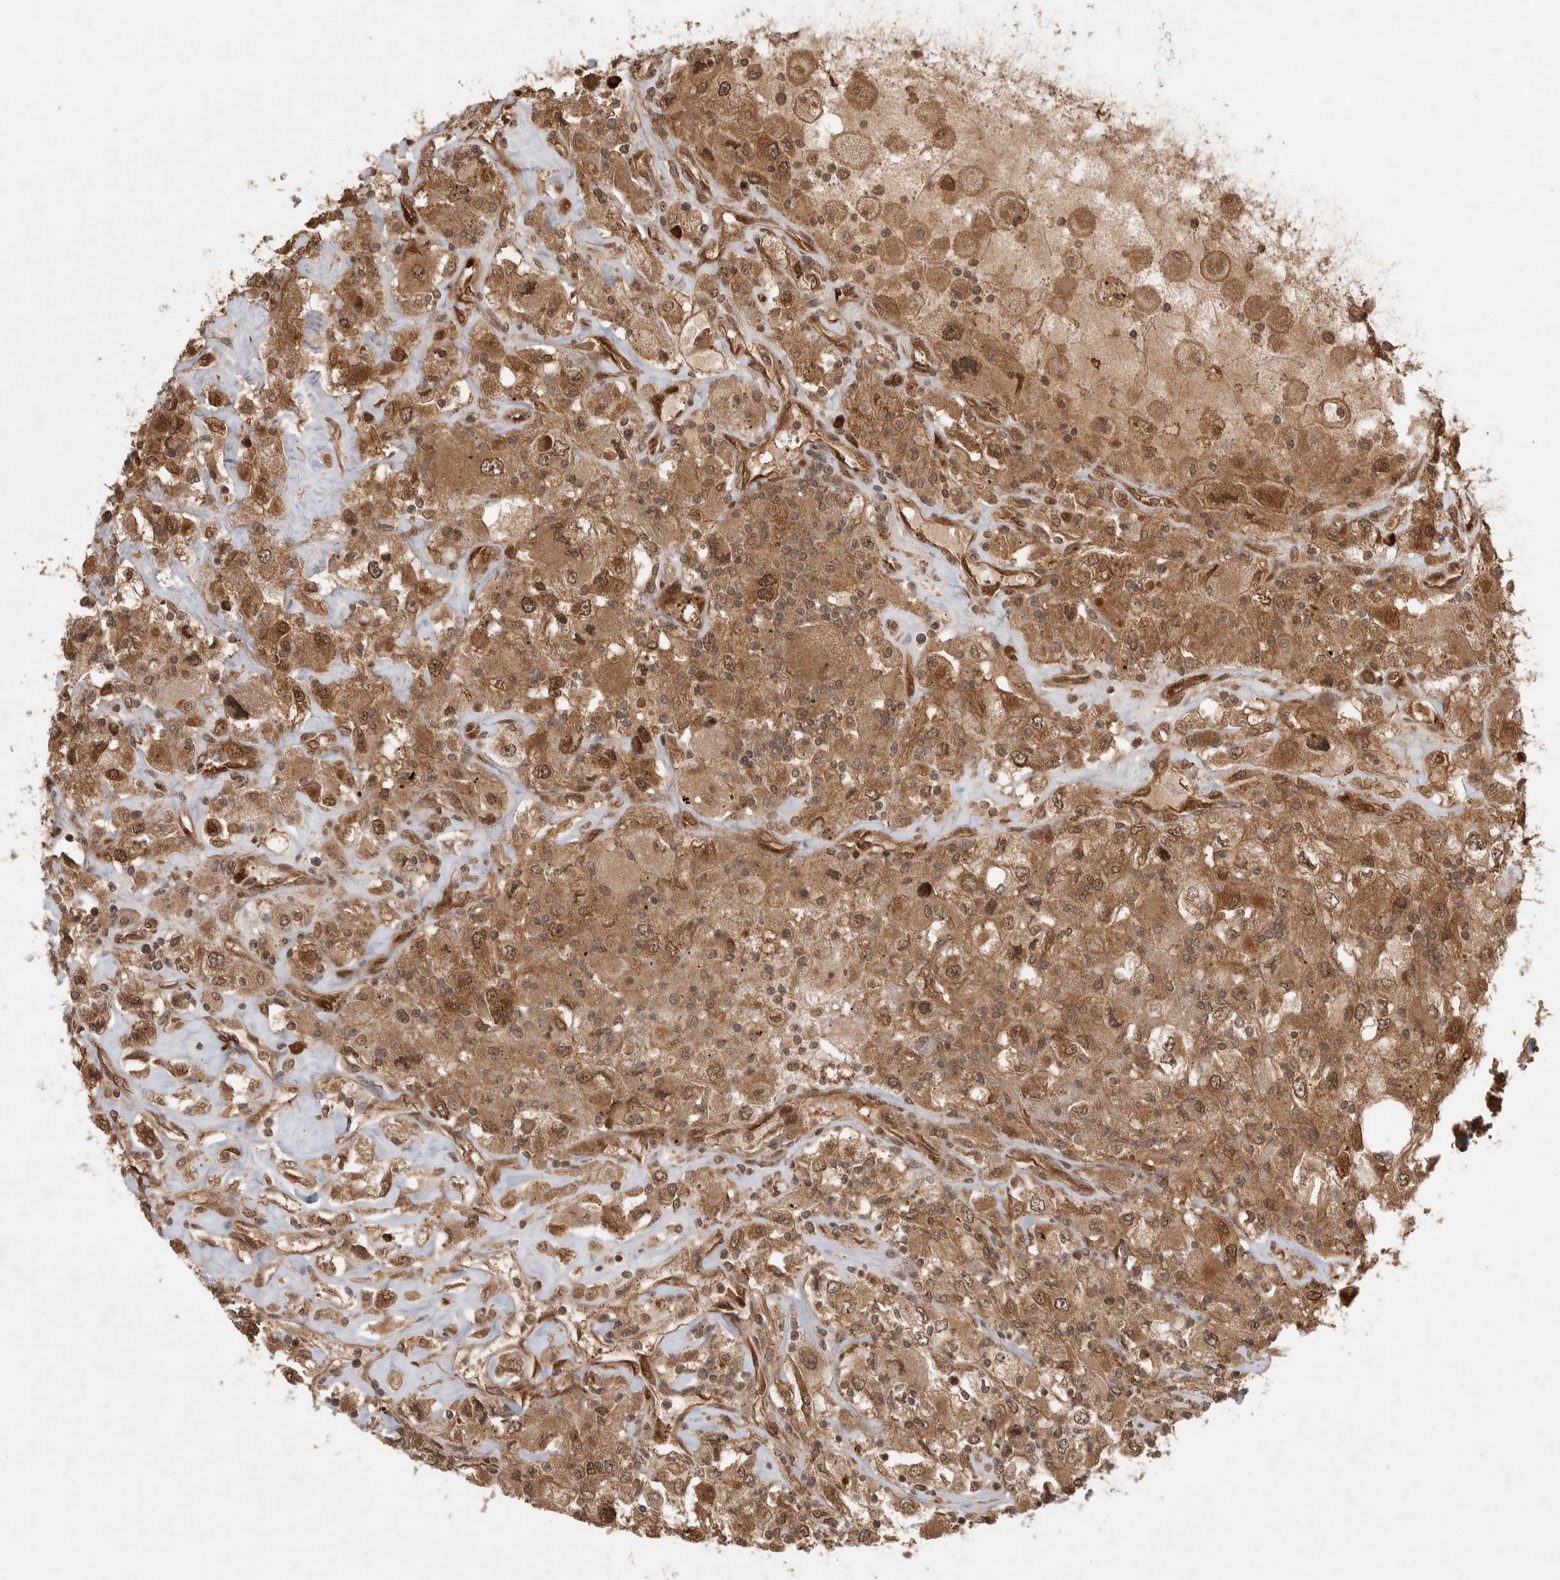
{"staining": {"intensity": "moderate", "quantity": ">75%", "location": "cytoplasmic/membranous,nuclear"}, "tissue": "renal cancer", "cell_type": "Tumor cells", "image_type": "cancer", "snomed": [{"axis": "morphology", "description": "Adenocarcinoma, NOS"}, {"axis": "topography", "description": "Kidney"}], "caption": "Adenocarcinoma (renal) stained with a brown dye demonstrates moderate cytoplasmic/membranous and nuclear positive expression in about >75% of tumor cells.", "gene": "CNTROB", "patient": {"sex": "female", "age": 52}}